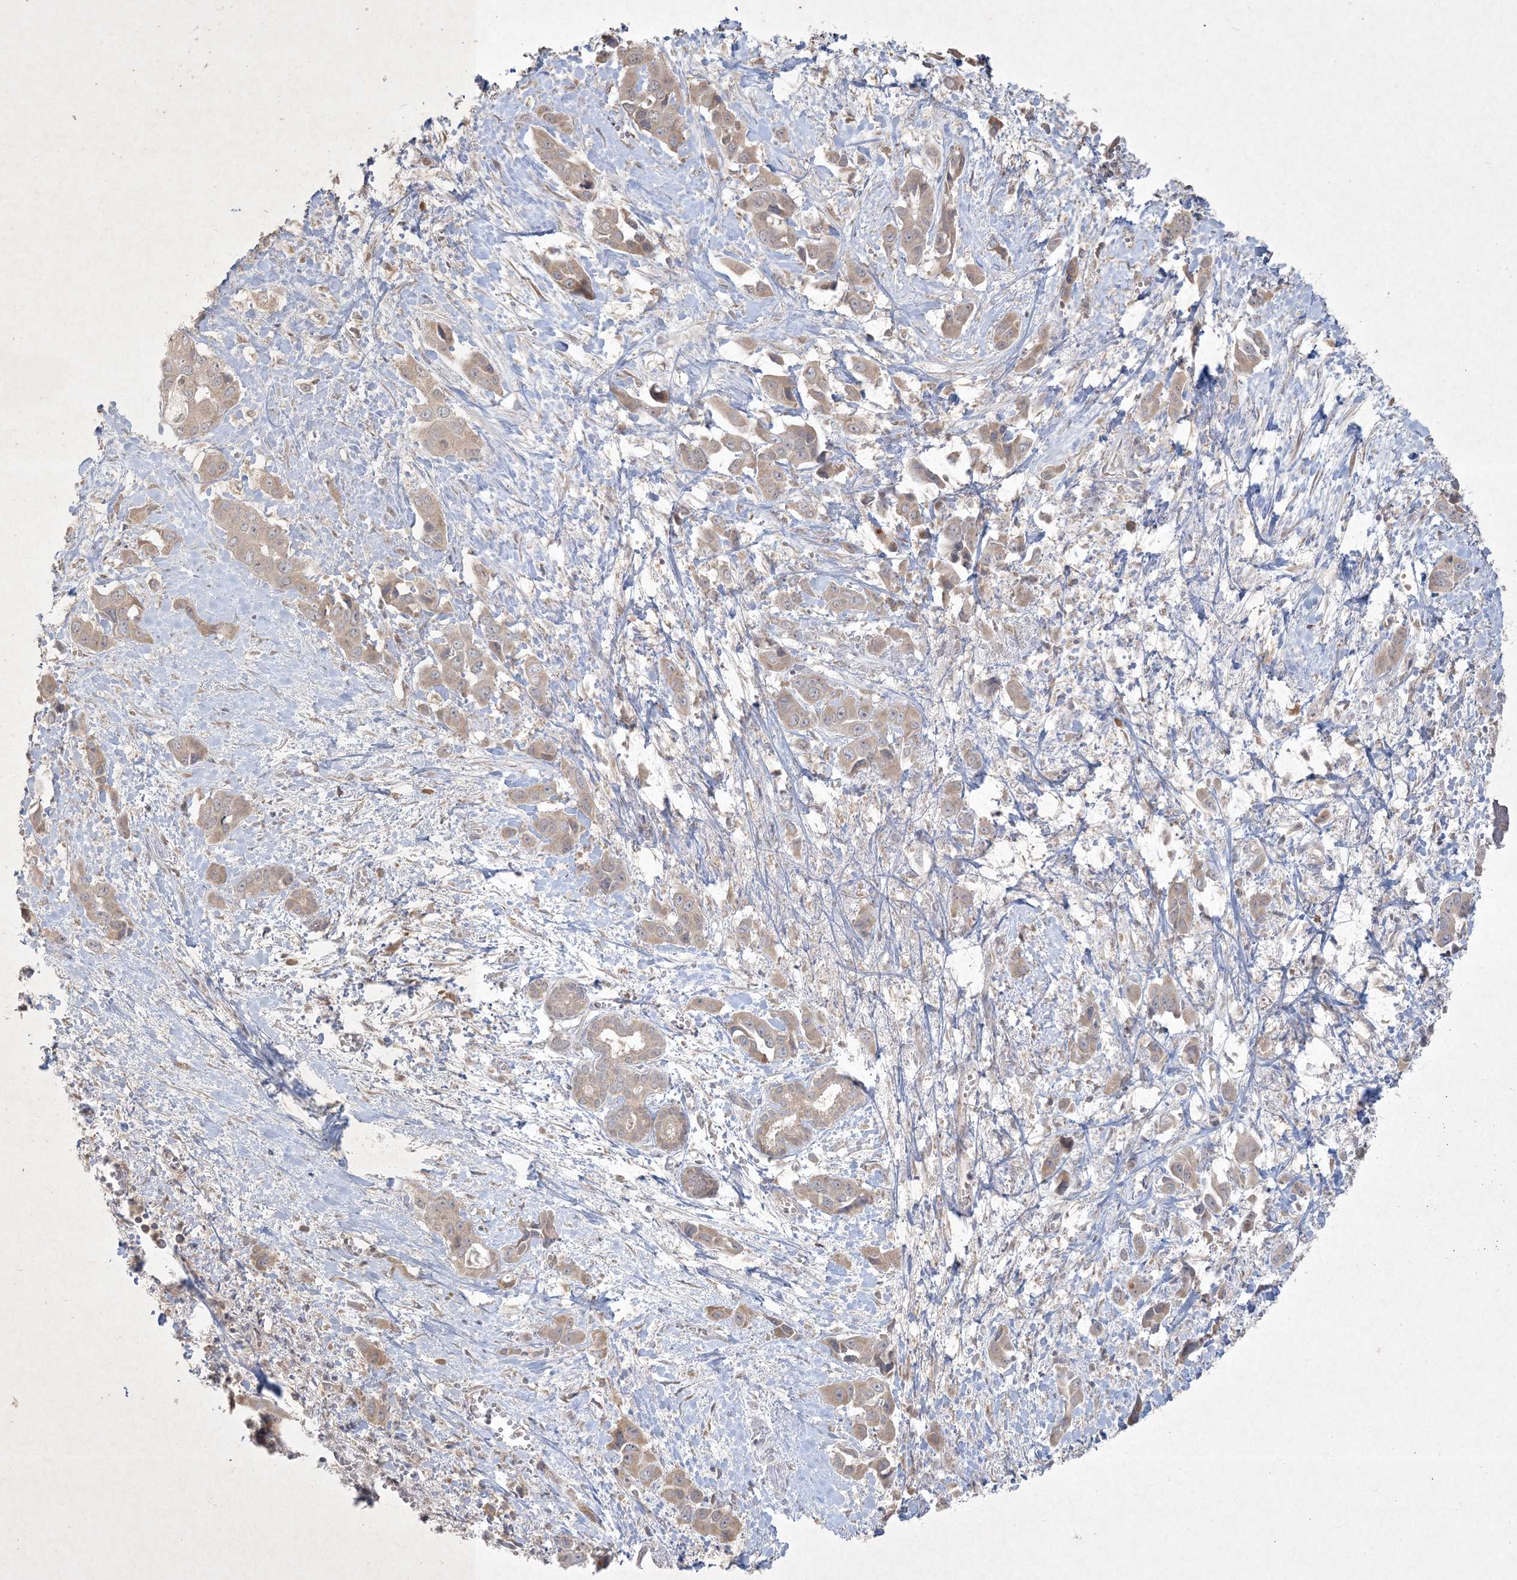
{"staining": {"intensity": "weak", "quantity": ">75%", "location": "cytoplasmic/membranous"}, "tissue": "liver cancer", "cell_type": "Tumor cells", "image_type": "cancer", "snomed": [{"axis": "morphology", "description": "Cholangiocarcinoma"}, {"axis": "topography", "description": "Liver"}], "caption": "Weak cytoplasmic/membranous staining for a protein is identified in approximately >75% of tumor cells of liver cholangiocarcinoma using immunohistochemistry (IHC).", "gene": "NRBP2", "patient": {"sex": "female", "age": 52}}